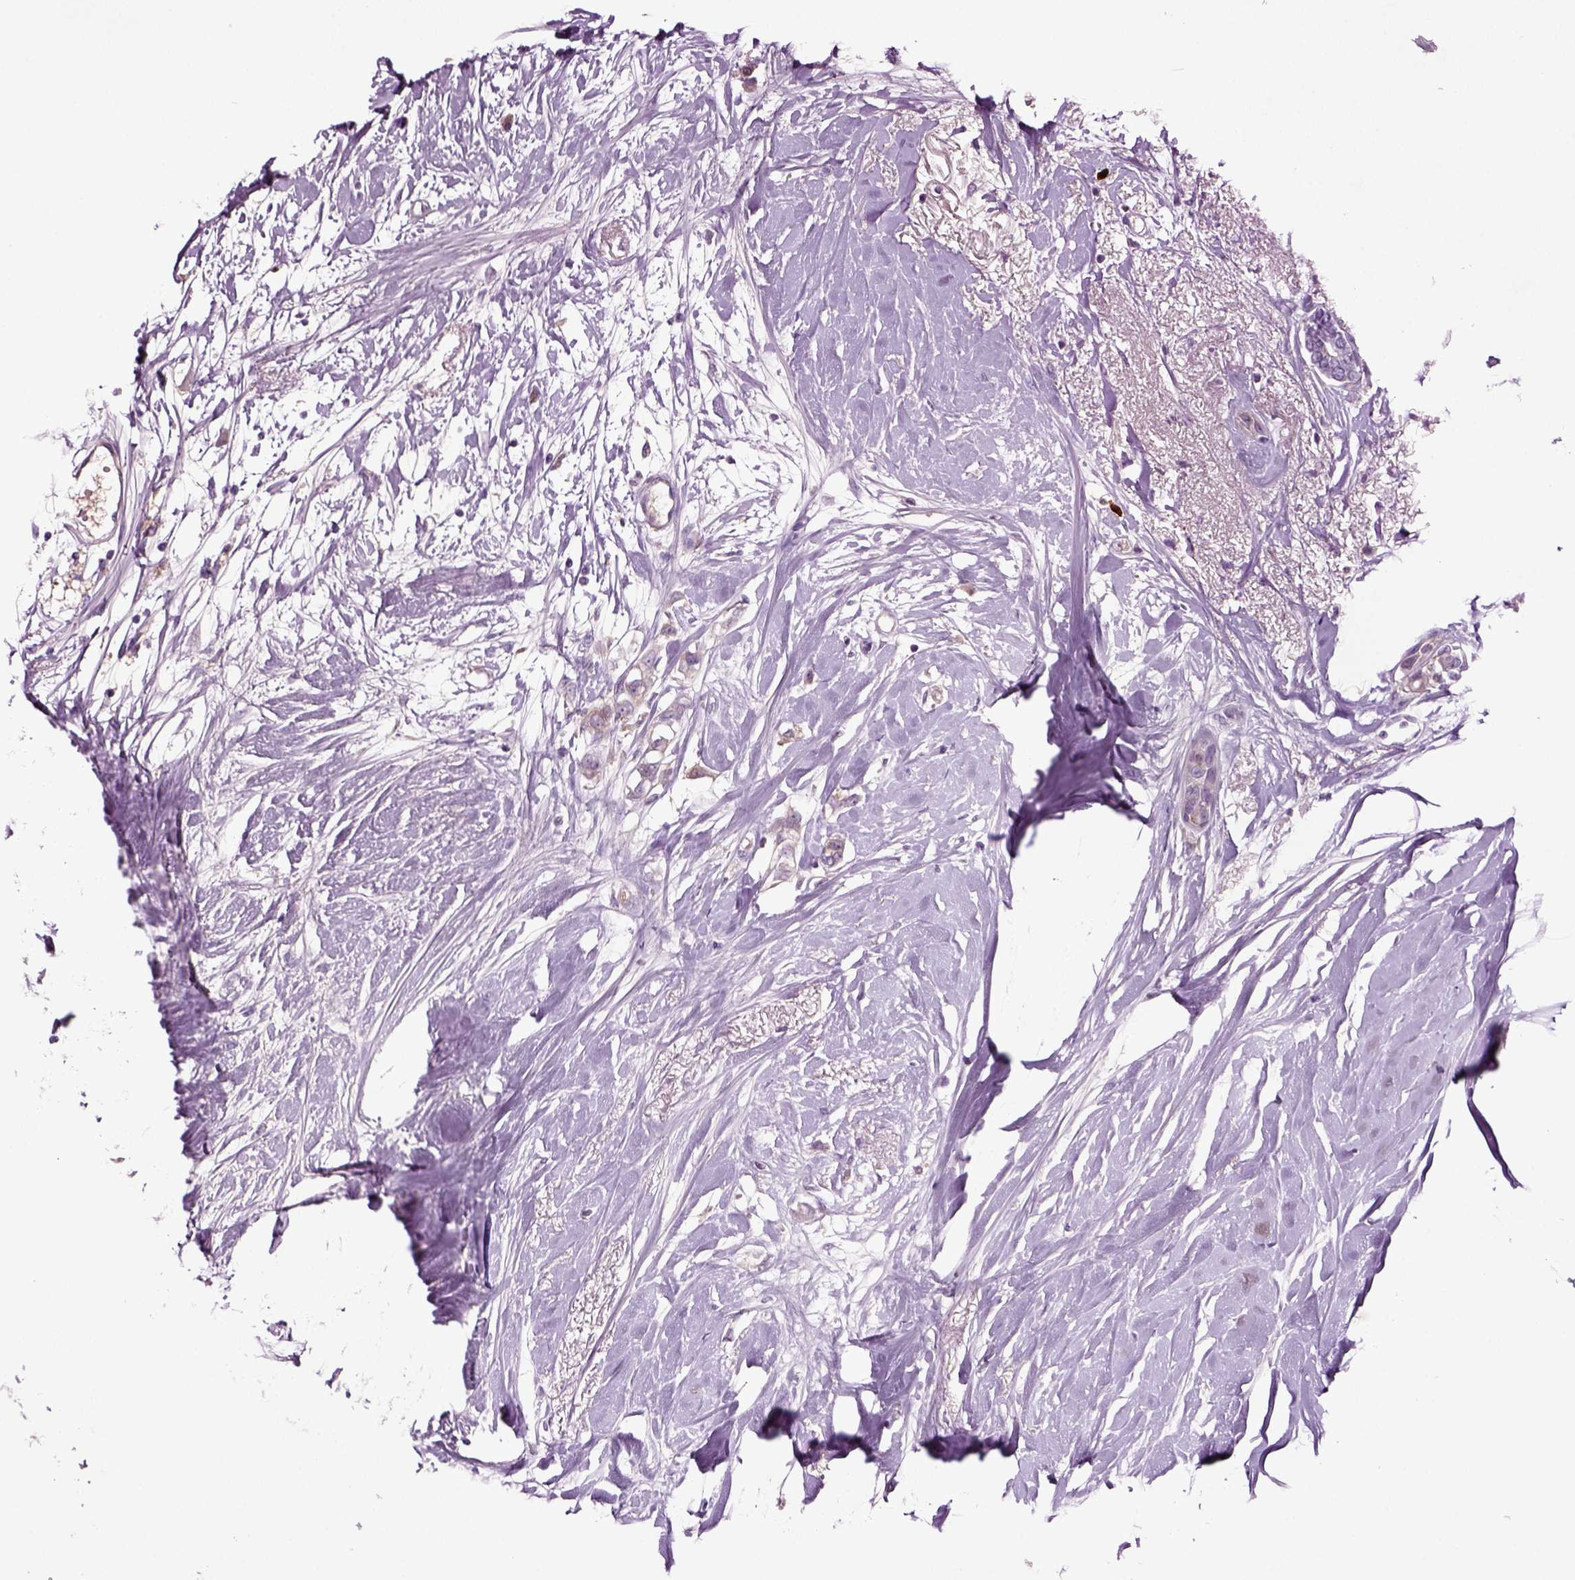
{"staining": {"intensity": "negative", "quantity": "none", "location": "none"}, "tissue": "breast cancer", "cell_type": "Tumor cells", "image_type": "cancer", "snomed": [{"axis": "morphology", "description": "Duct carcinoma"}, {"axis": "topography", "description": "Breast"}], "caption": "DAB (3,3'-diaminobenzidine) immunohistochemical staining of human breast cancer (infiltrating ductal carcinoma) demonstrates no significant positivity in tumor cells.", "gene": "FGF11", "patient": {"sex": "female", "age": 40}}